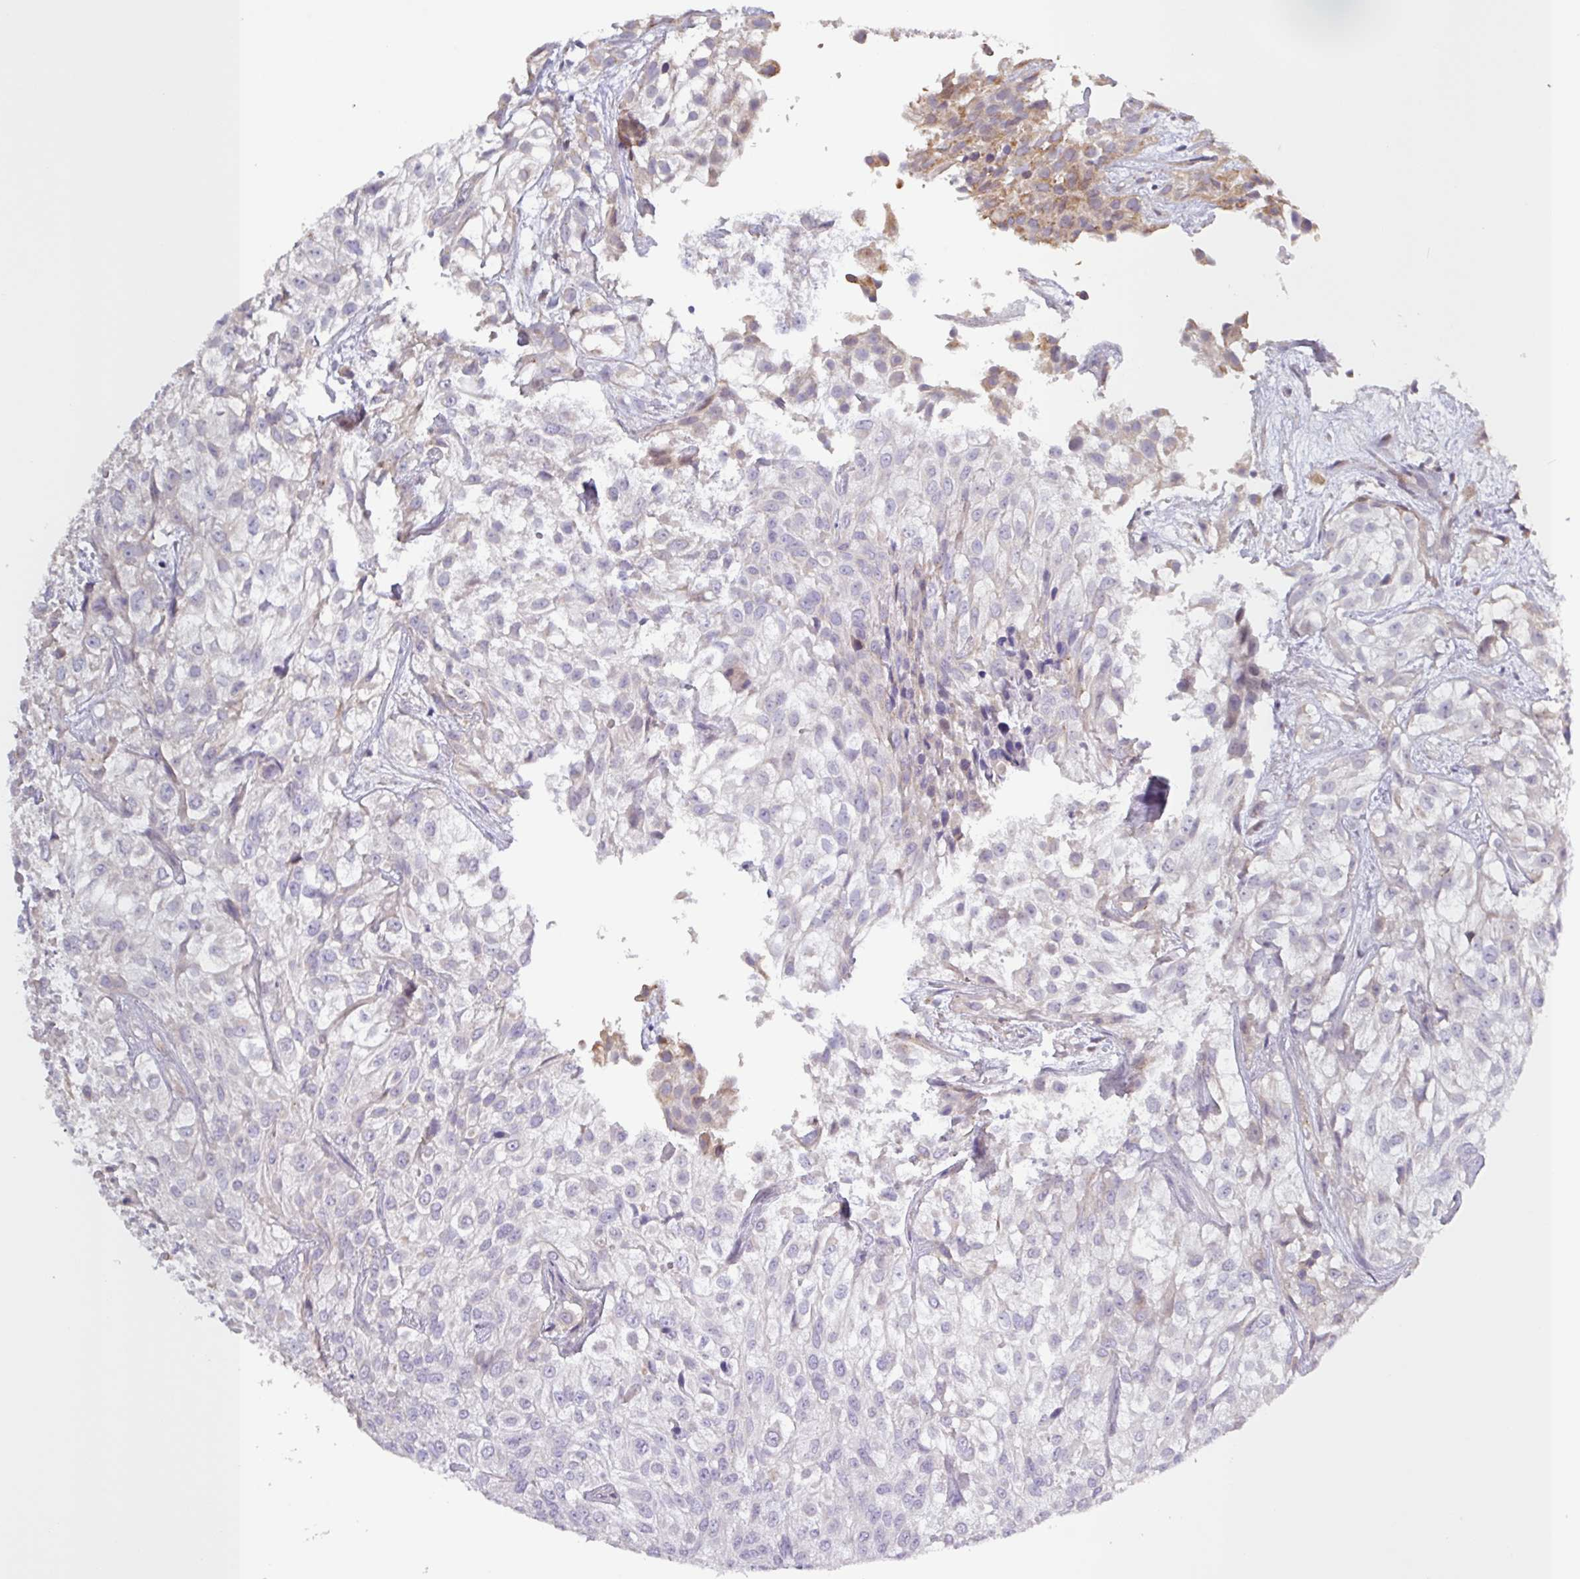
{"staining": {"intensity": "moderate", "quantity": "<25%", "location": "cytoplasmic/membranous"}, "tissue": "urothelial cancer", "cell_type": "Tumor cells", "image_type": "cancer", "snomed": [{"axis": "morphology", "description": "Urothelial carcinoma, High grade"}, {"axis": "topography", "description": "Urinary bladder"}], "caption": "Immunohistochemistry (IHC) histopathology image of urothelial carcinoma (high-grade) stained for a protein (brown), which shows low levels of moderate cytoplasmic/membranous expression in approximately <25% of tumor cells.", "gene": "SFTPB", "patient": {"sex": "male", "age": 56}}